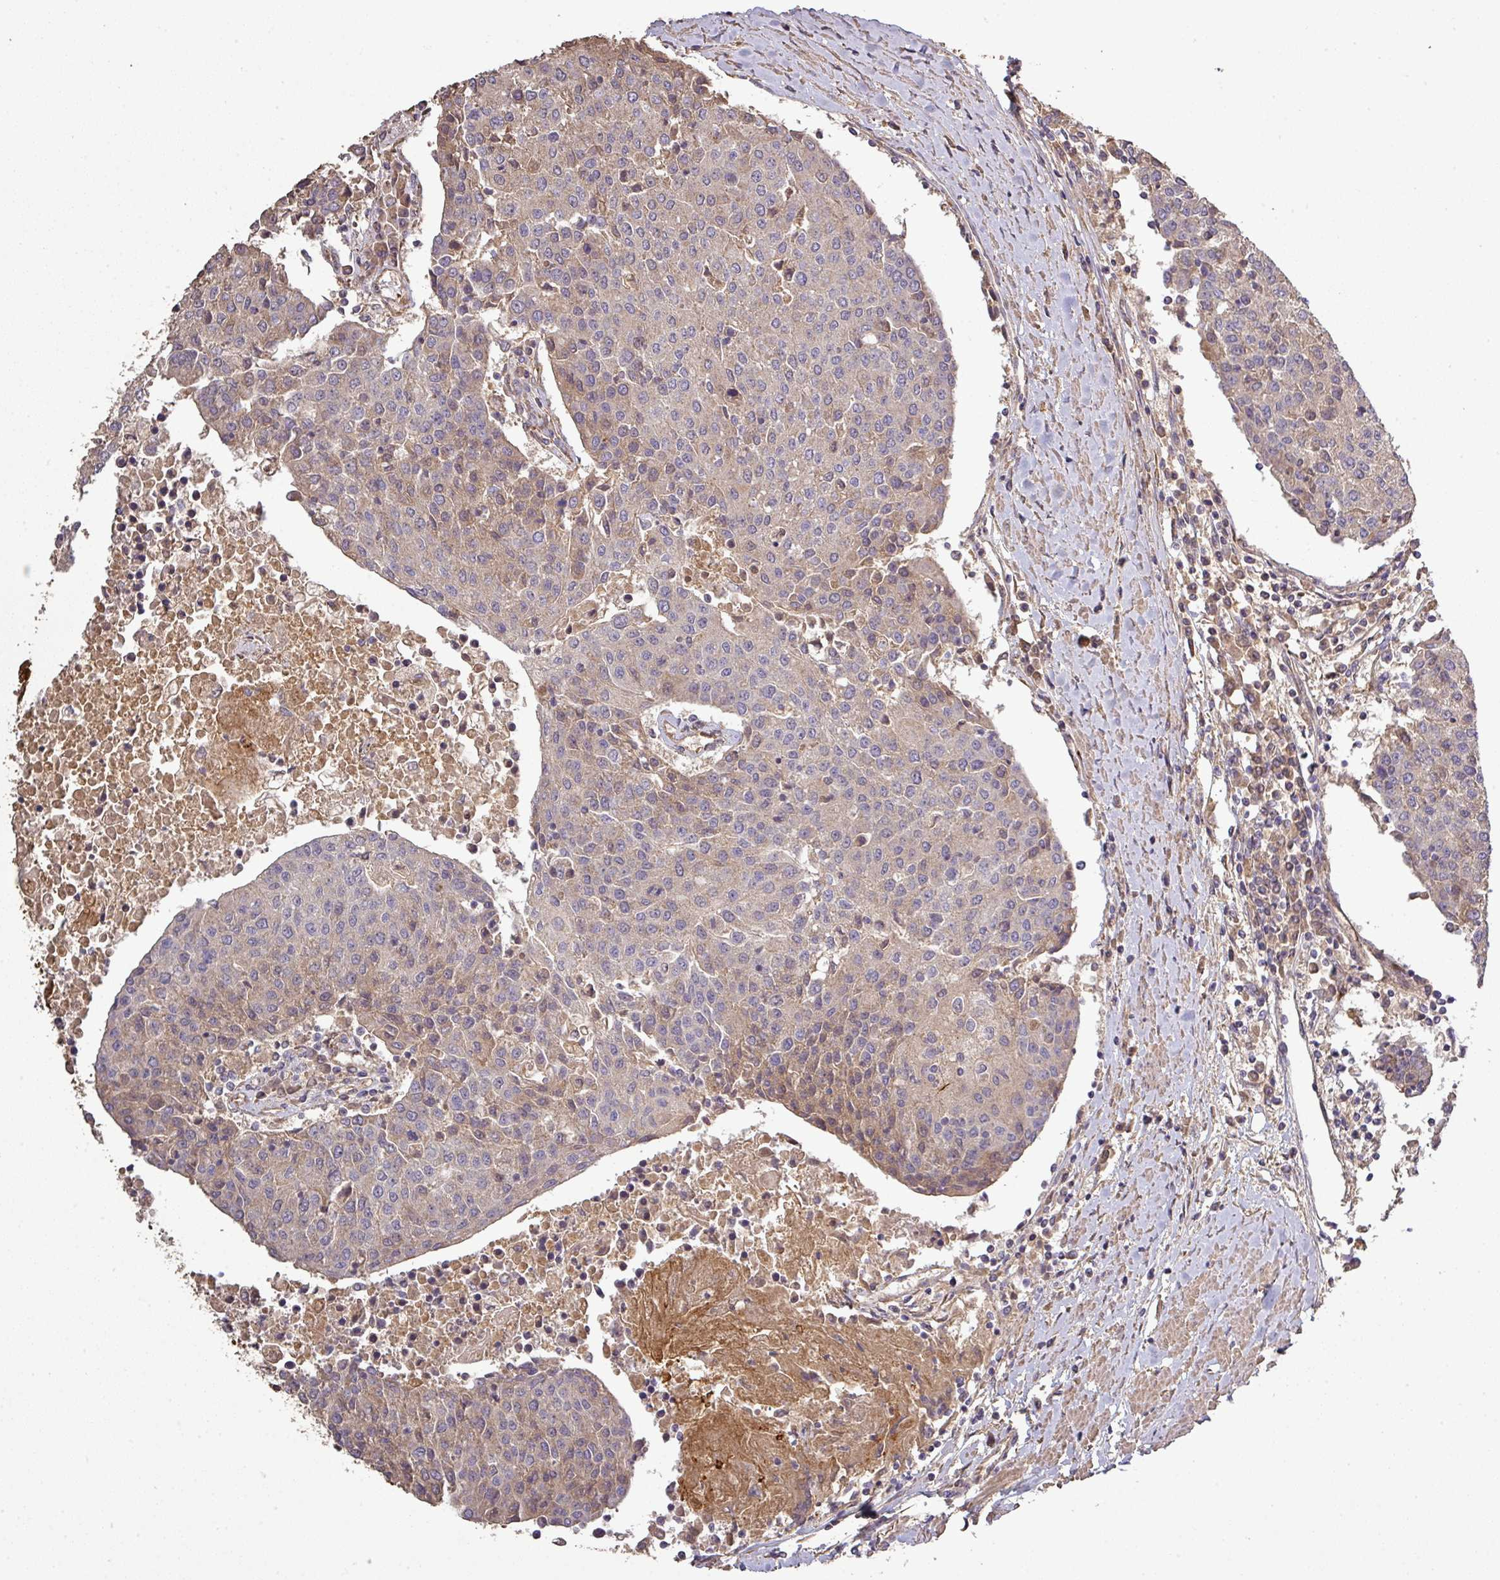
{"staining": {"intensity": "moderate", "quantity": "<25%", "location": "cytoplasmic/membranous"}, "tissue": "urothelial cancer", "cell_type": "Tumor cells", "image_type": "cancer", "snomed": [{"axis": "morphology", "description": "Urothelial carcinoma, High grade"}, {"axis": "topography", "description": "Urinary bladder"}], "caption": "Immunohistochemistry micrograph of human urothelial cancer stained for a protein (brown), which shows low levels of moderate cytoplasmic/membranous staining in about <25% of tumor cells.", "gene": "ISLR", "patient": {"sex": "female", "age": 85}}